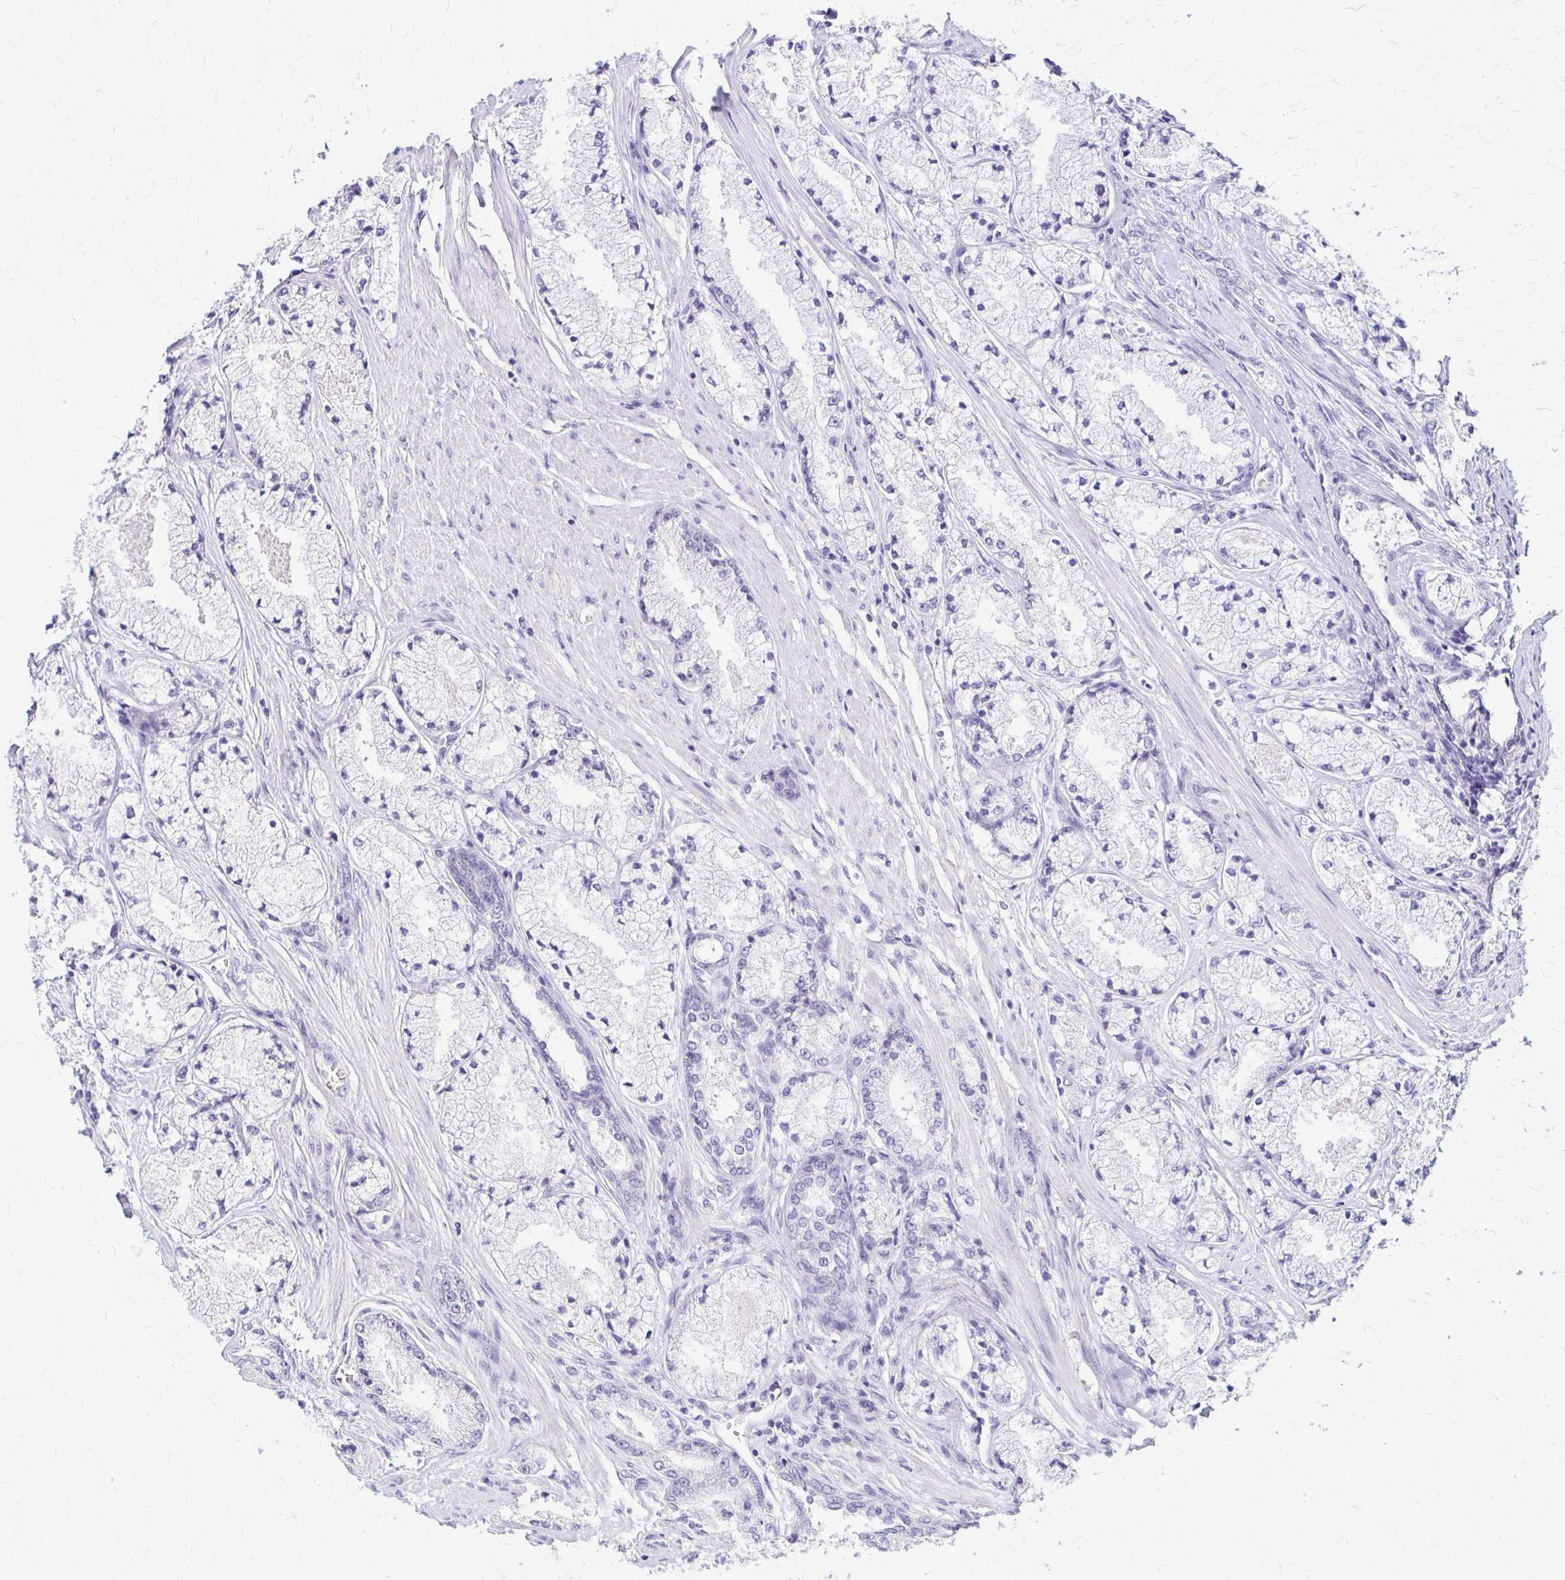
{"staining": {"intensity": "negative", "quantity": "none", "location": "none"}, "tissue": "prostate cancer", "cell_type": "Tumor cells", "image_type": "cancer", "snomed": [{"axis": "morphology", "description": "Adenocarcinoma, High grade"}, {"axis": "topography", "description": "Prostate"}], "caption": "Immunohistochemistry (IHC) histopathology image of neoplastic tissue: prostate cancer stained with DAB (3,3'-diaminobenzidine) shows no significant protein positivity in tumor cells.", "gene": "PIK3AP1", "patient": {"sex": "male", "age": 63}}